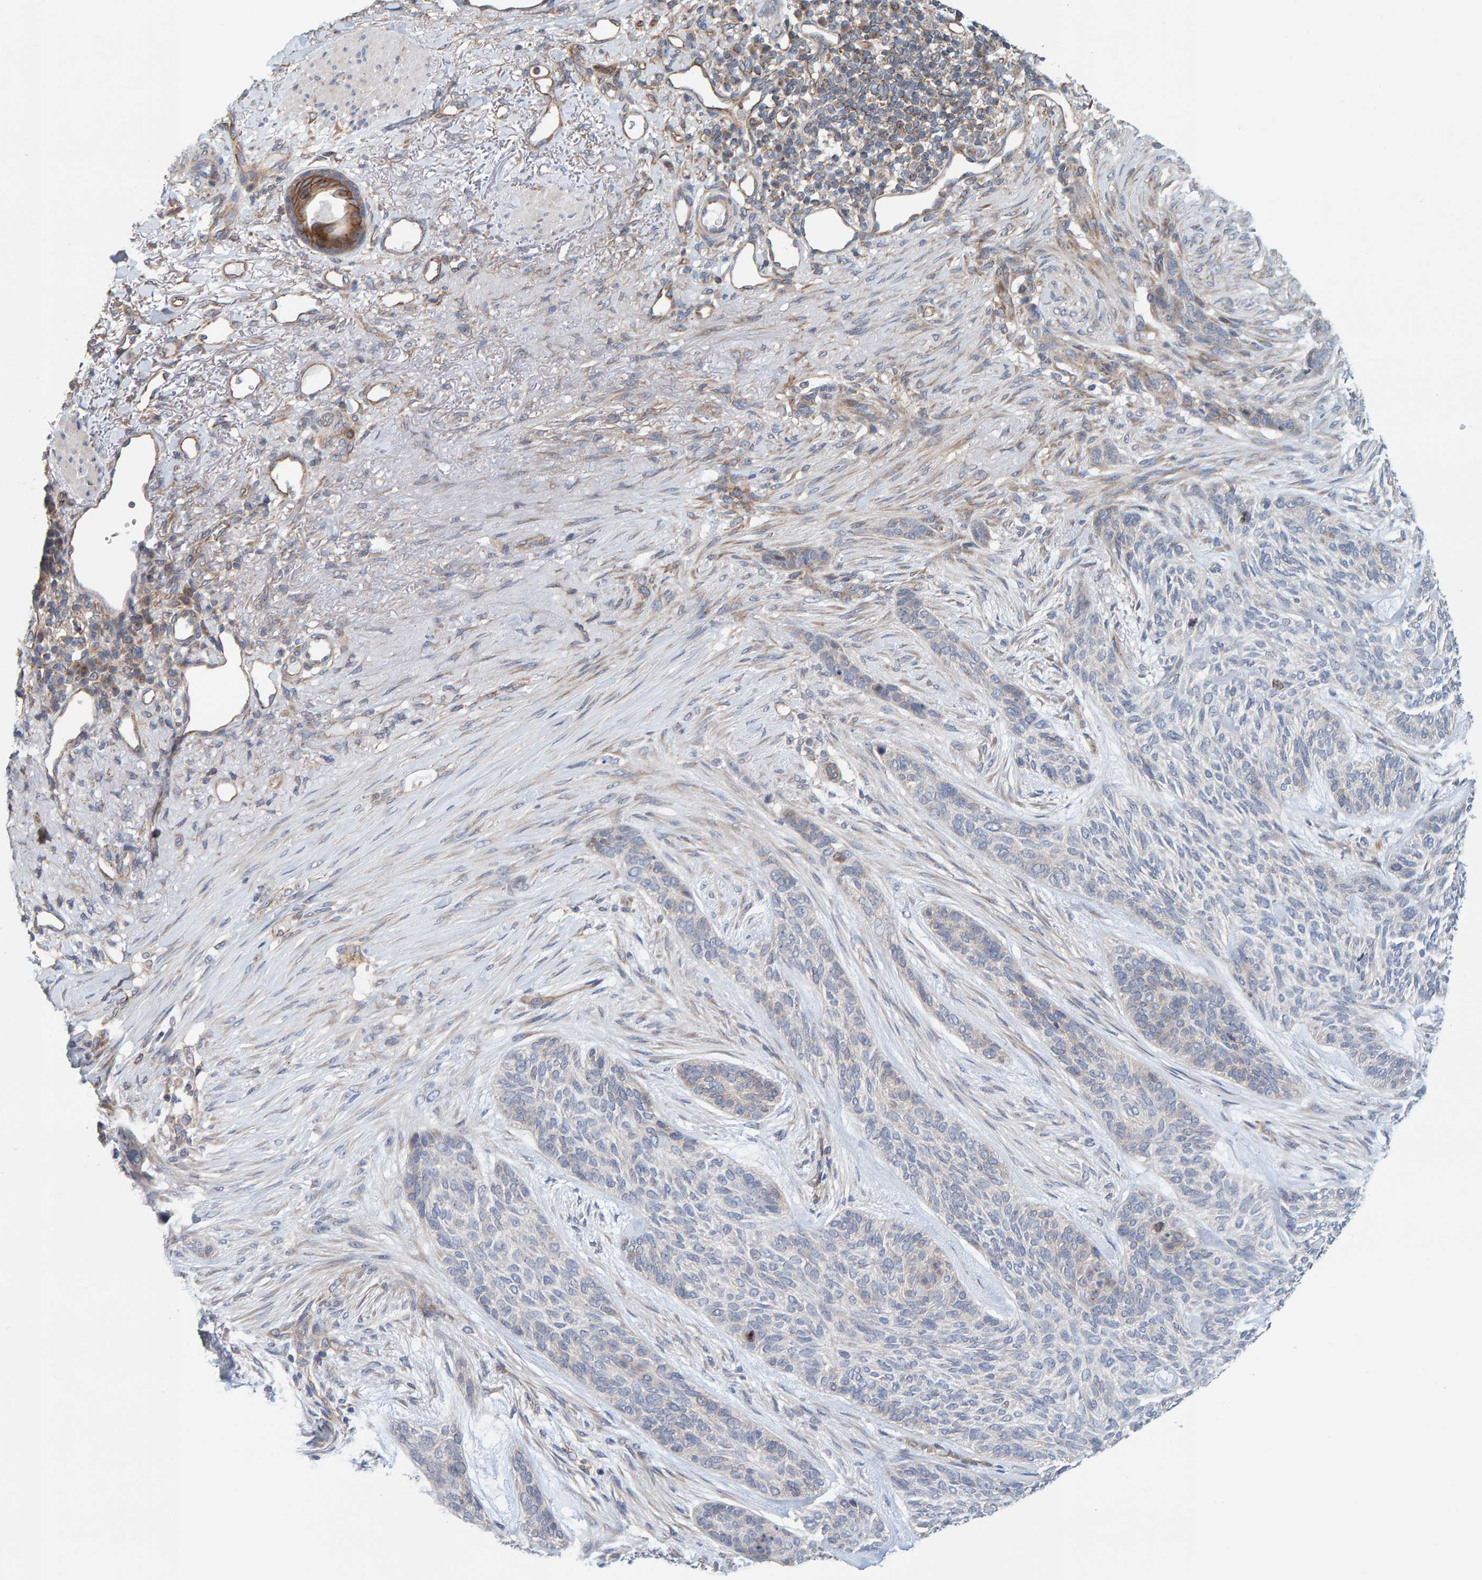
{"staining": {"intensity": "weak", "quantity": "<25%", "location": "cytoplasmic/membranous"}, "tissue": "skin cancer", "cell_type": "Tumor cells", "image_type": "cancer", "snomed": [{"axis": "morphology", "description": "Basal cell carcinoma"}, {"axis": "topography", "description": "Skin"}], "caption": "Immunohistochemistry (IHC) histopathology image of skin cancer stained for a protein (brown), which displays no positivity in tumor cells.", "gene": "RGP1", "patient": {"sex": "male", "age": 55}}